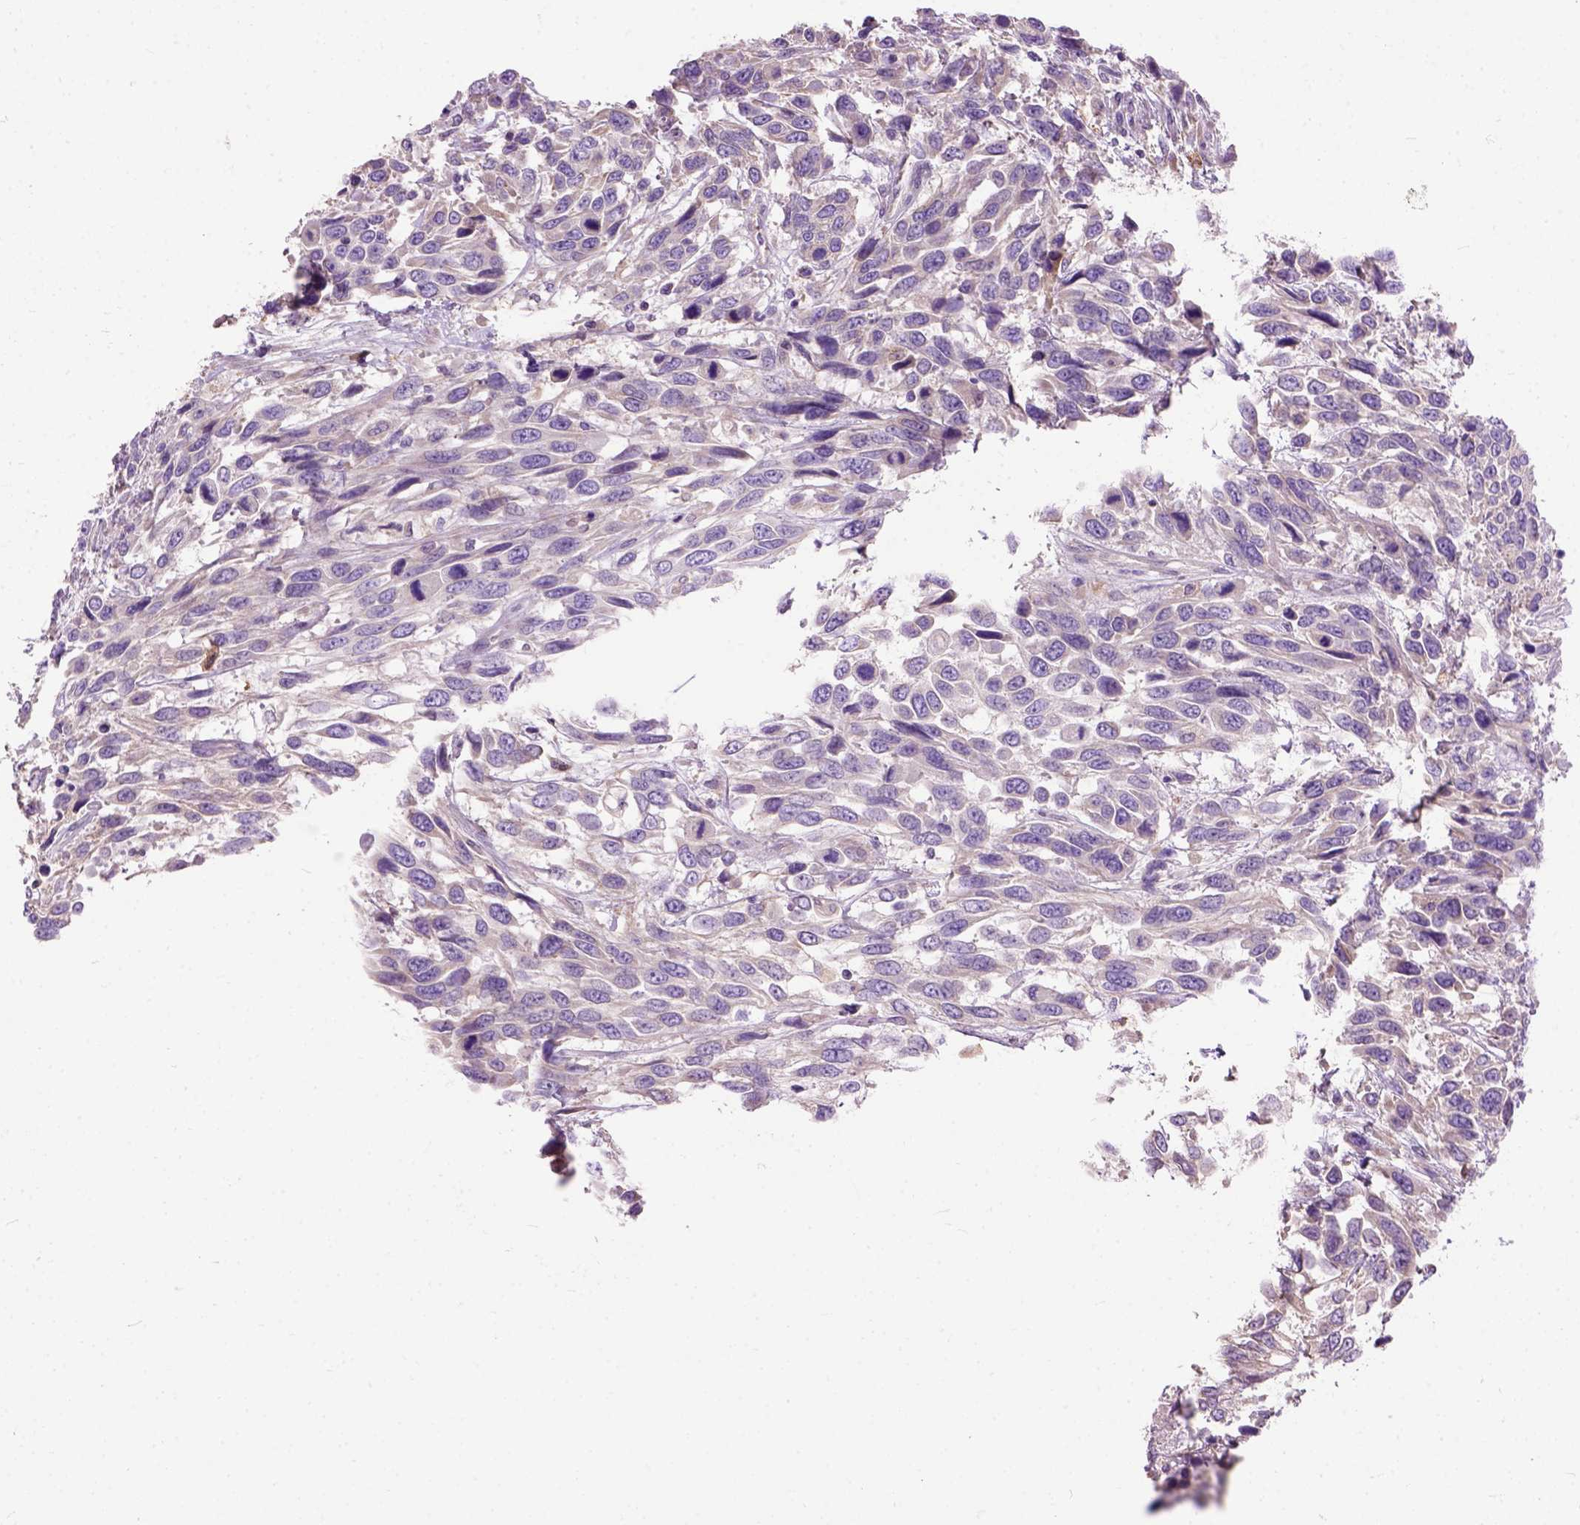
{"staining": {"intensity": "negative", "quantity": "none", "location": "none"}, "tissue": "urothelial cancer", "cell_type": "Tumor cells", "image_type": "cancer", "snomed": [{"axis": "morphology", "description": "Urothelial carcinoma, High grade"}, {"axis": "topography", "description": "Urinary bladder"}], "caption": "Immunohistochemistry image of urothelial cancer stained for a protein (brown), which shows no staining in tumor cells.", "gene": "SEMA4F", "patient": {"sex": "female", "age": 70}}